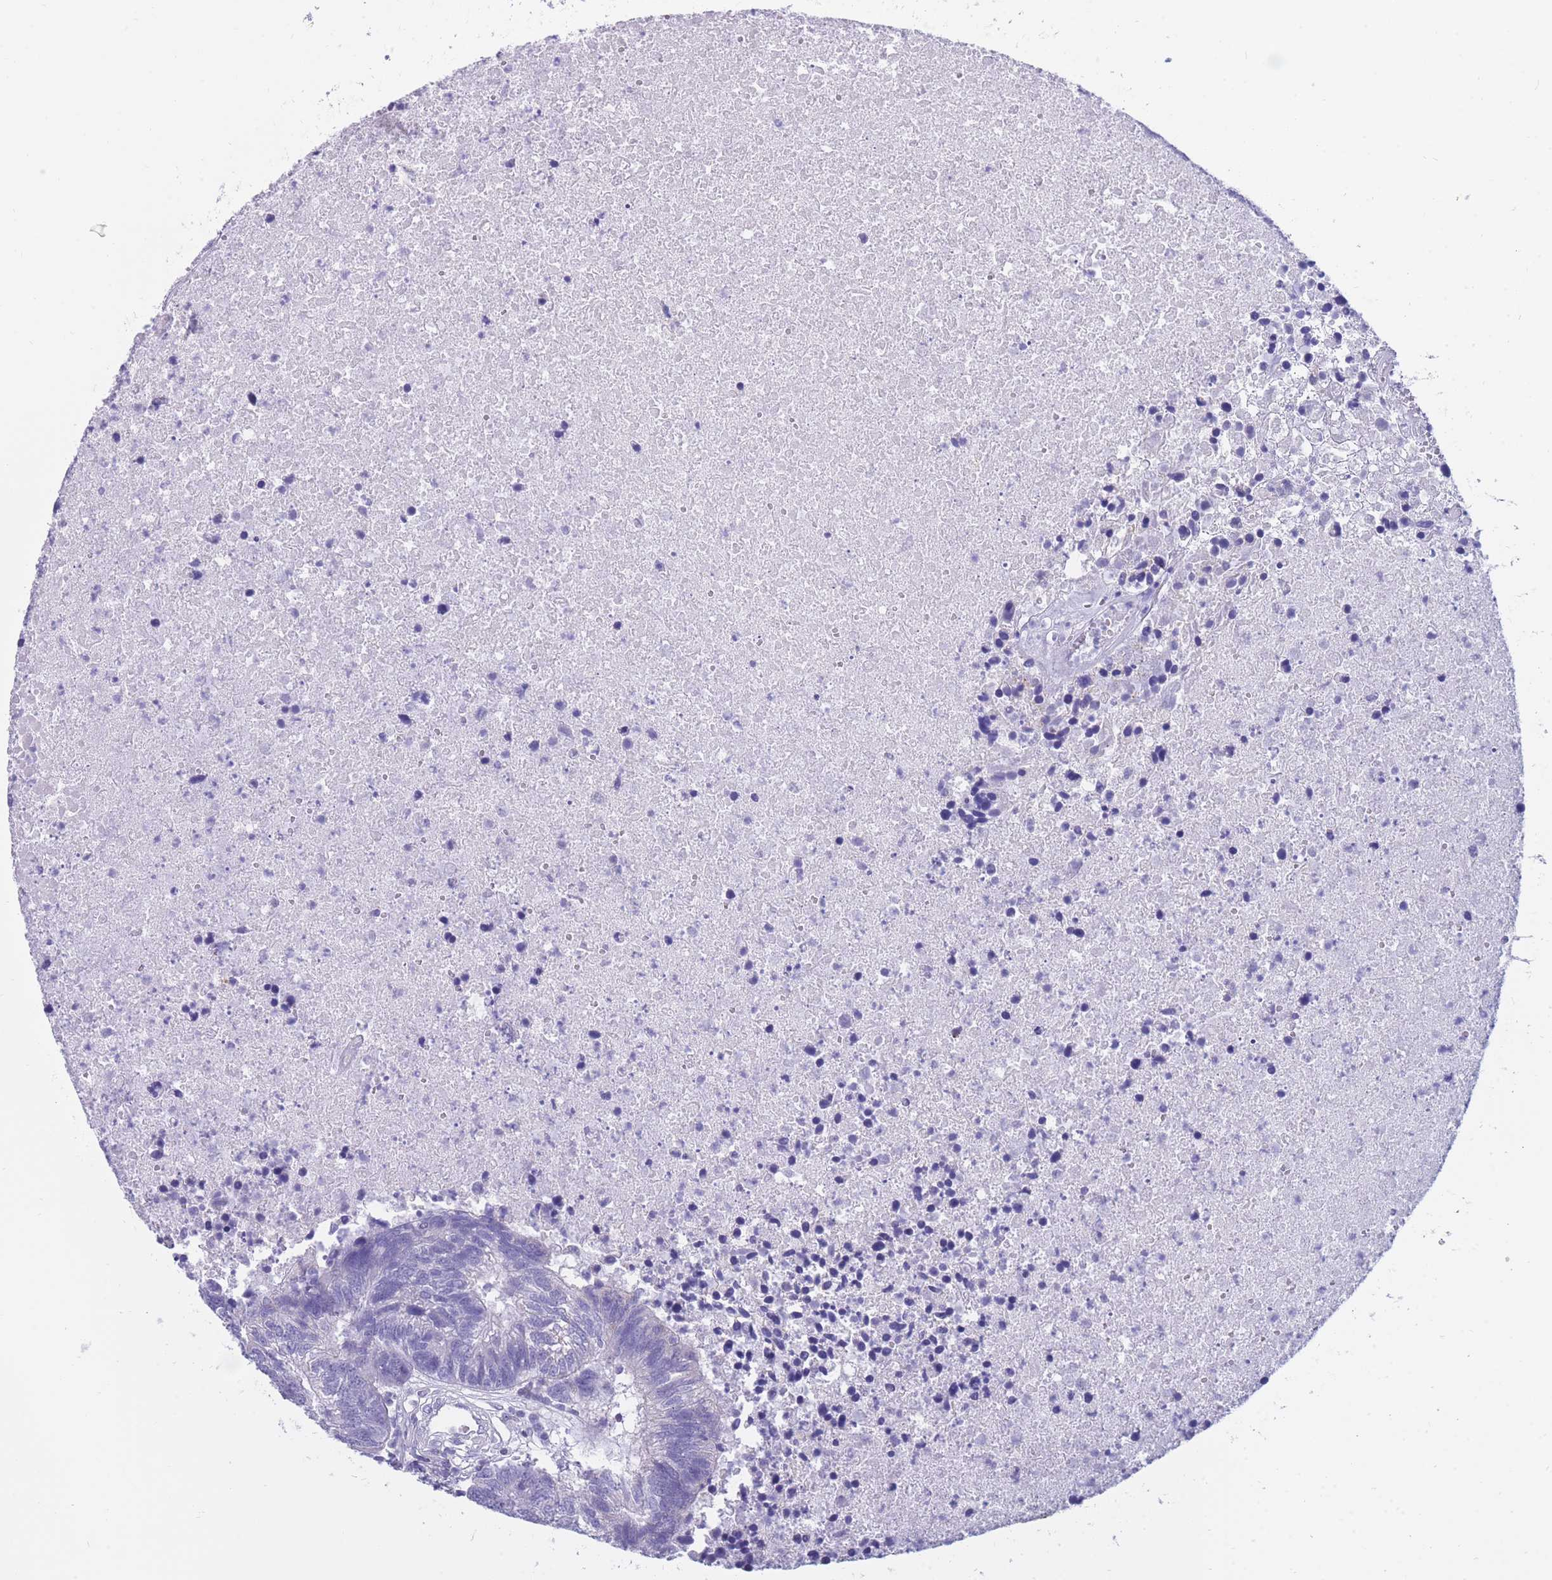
{"staining": {"intensity": "negative", "quantity": "none", "location": "none"}, "tissue": "colorectal cancer", "cell_type": "Tumor cells", "image_type": "cancer", "snomed": [{"axis": "morphology", "description": "Adenocarcinoma, NOS"}, {"axis": "topography", "description": "Colon"}], "caption": "Immunohistochemistry (IHC) of colorectal cancer (adenocarcinoma) reveals no positivity in tumor cells. Brightfield microscopy of IHC stained with DAB (brown) and hematoxylin (blue), captured at high magnification.", "gene": "INTS2", "patient": {"sex": "female", "age": 48}}